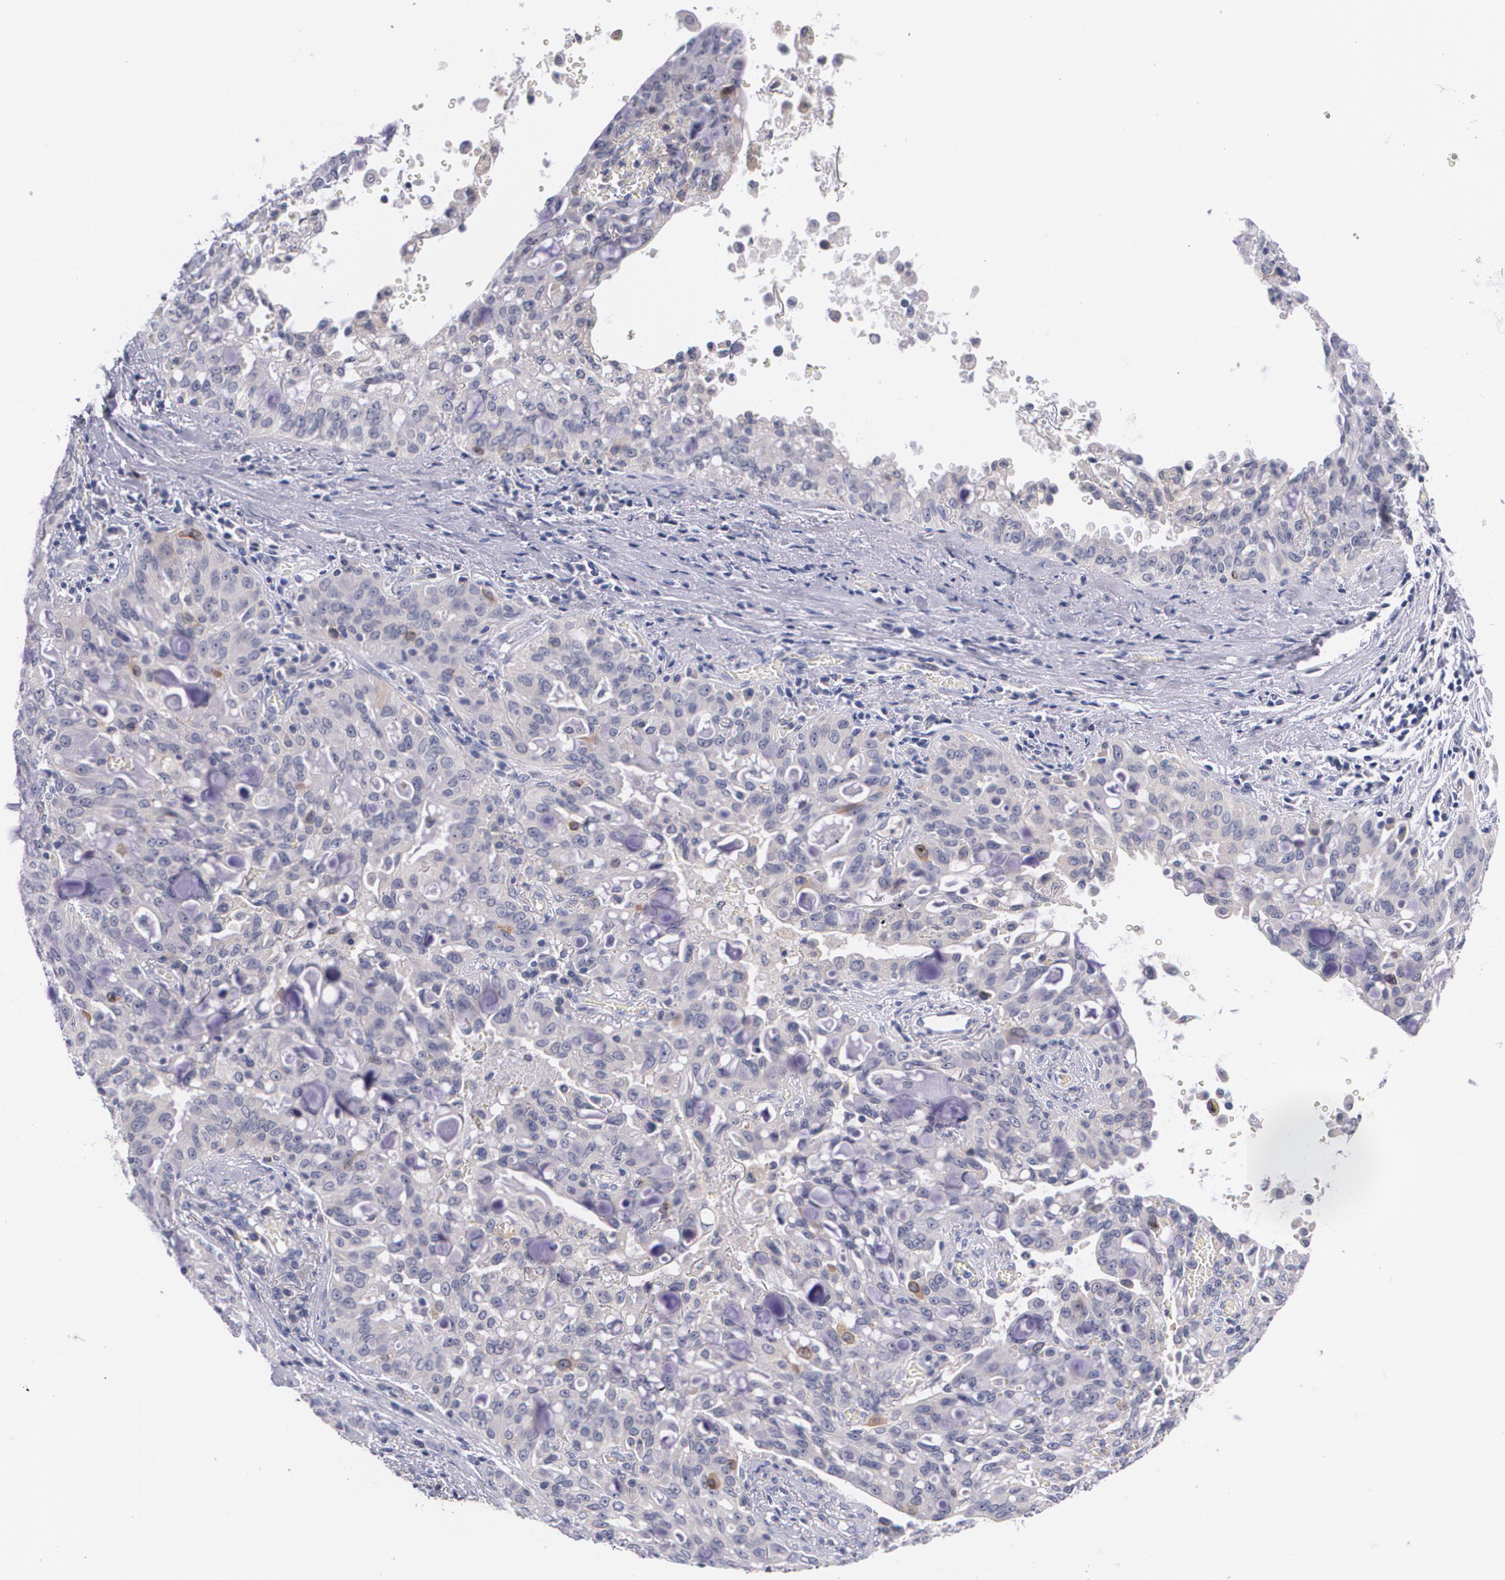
{"staining": {"intensity": "weak", "quantity": "<25%", "location": "cytoplasmic/membranous"}, "tissue": "lung cancer", "cell_type": "Tumor cells", "image_type": "cancer", "snomed": [{"axis": "morphology", "description": "Adenocarcinoma, NOS"}, {"axis": "topography", "description": "Lung"}], "caption": "The immunohistochemistry image has no significant expression in tumor cells of lung cancer tissue.", "gene": "HMMR", "patient": {"sex": "female", "age": 44}}